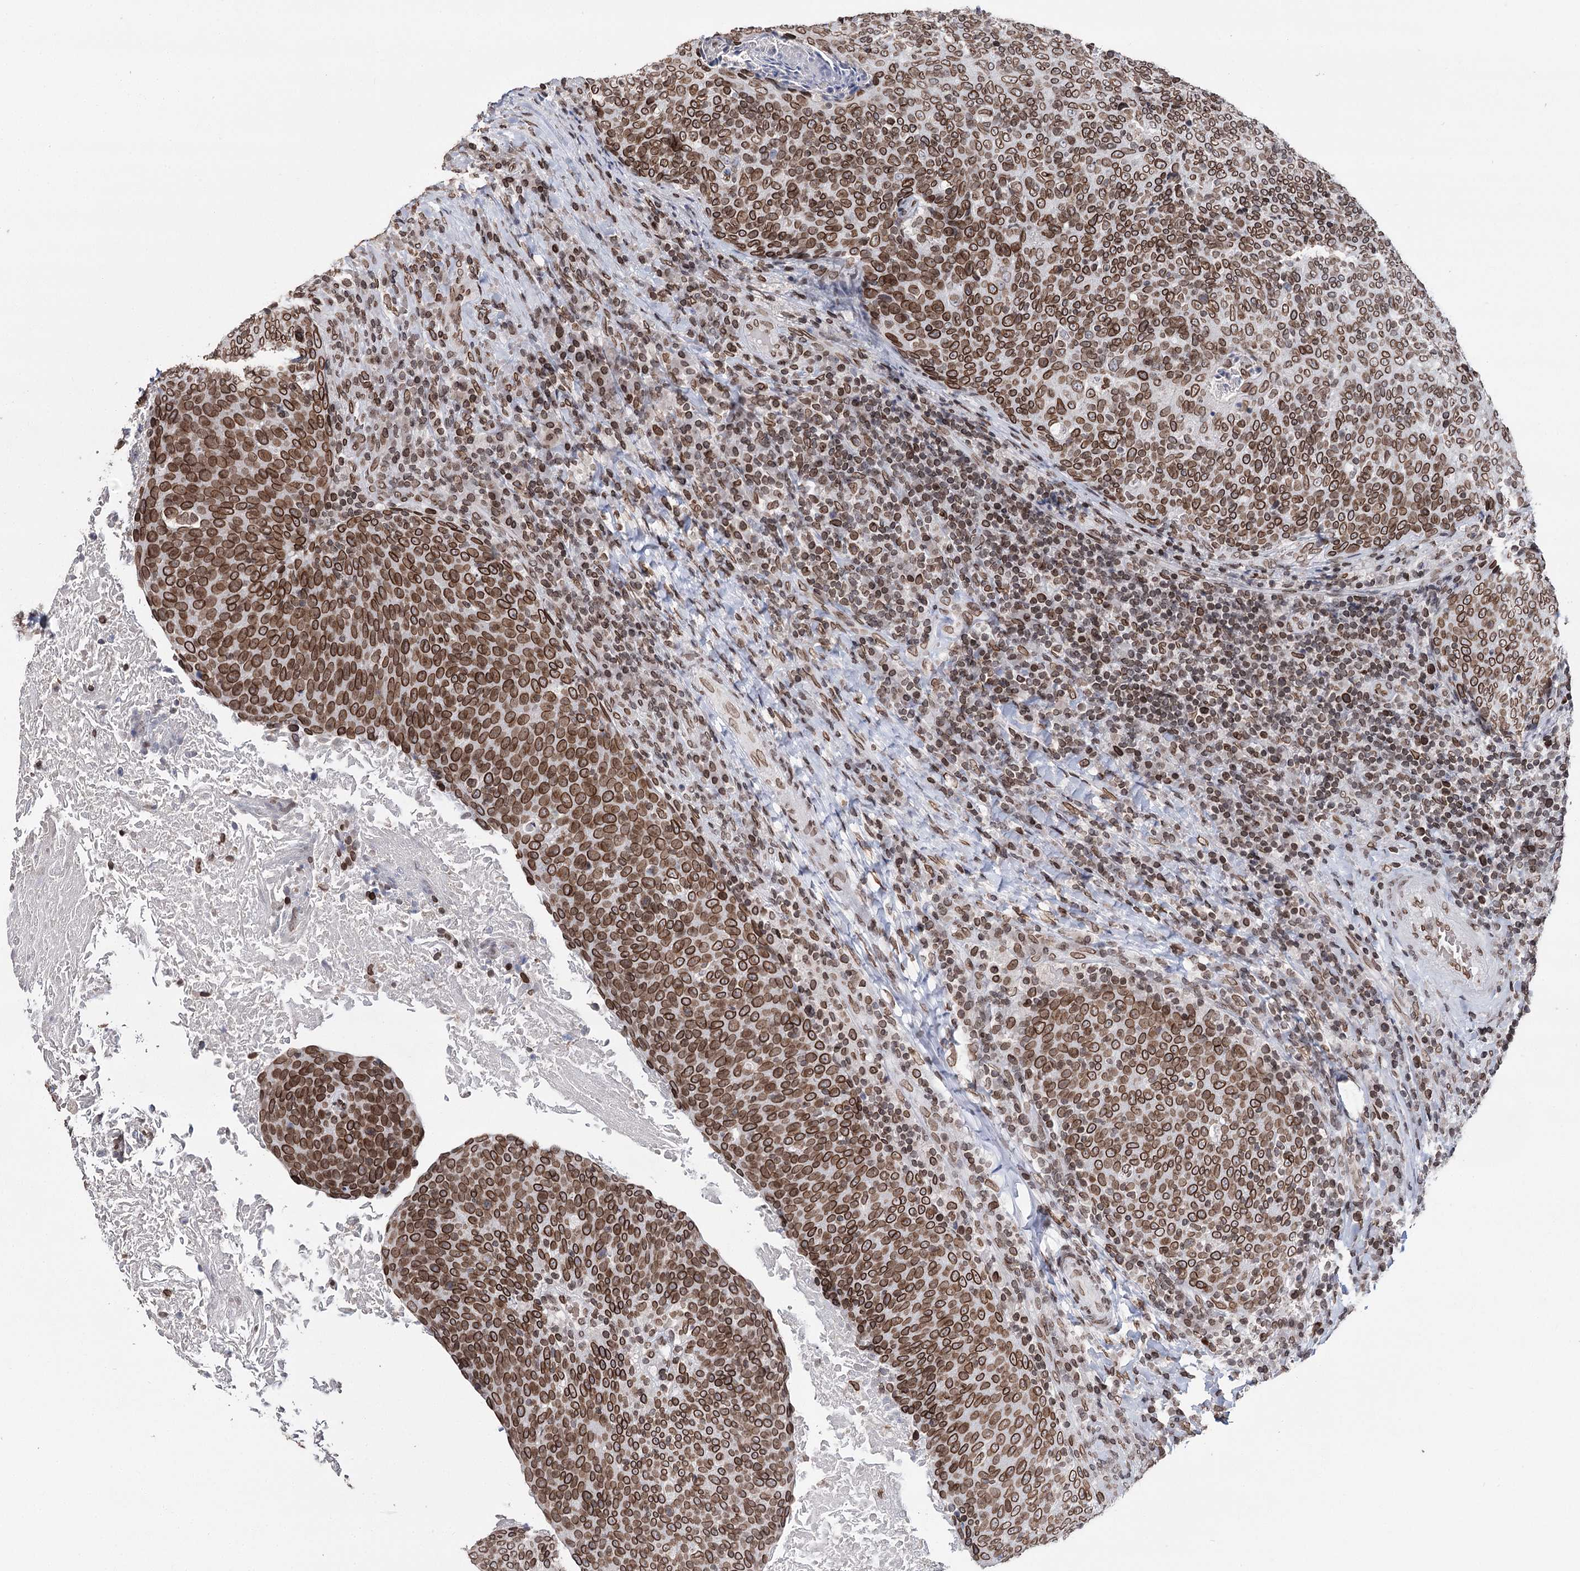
{"staining": {"intensity": "moderate", "quantity": ">75%", "location": "cytoplasmic/membranous,nuclear"}, "tissue": "head and neck cancer", "cell_type": "Tumor cells", "image_type": "cancer", "snomed": [{"axis": "morphology", "description": "Squamous cell carcinoma, NOS"}, {"axis": "morphology", "description": "Squamous cell carcinoma, metastatic, NOS"}, {"axis": "topography", "description": "Lymph node"}, {"axis": "topography", "description": "Head-Neck"}], "caption": "Head and neck cancer stained with a protein marker exhibits moderate staining in tumor cells.", "gene": "KIAA0930", "patient": {"sex": "male", "age": 62}}